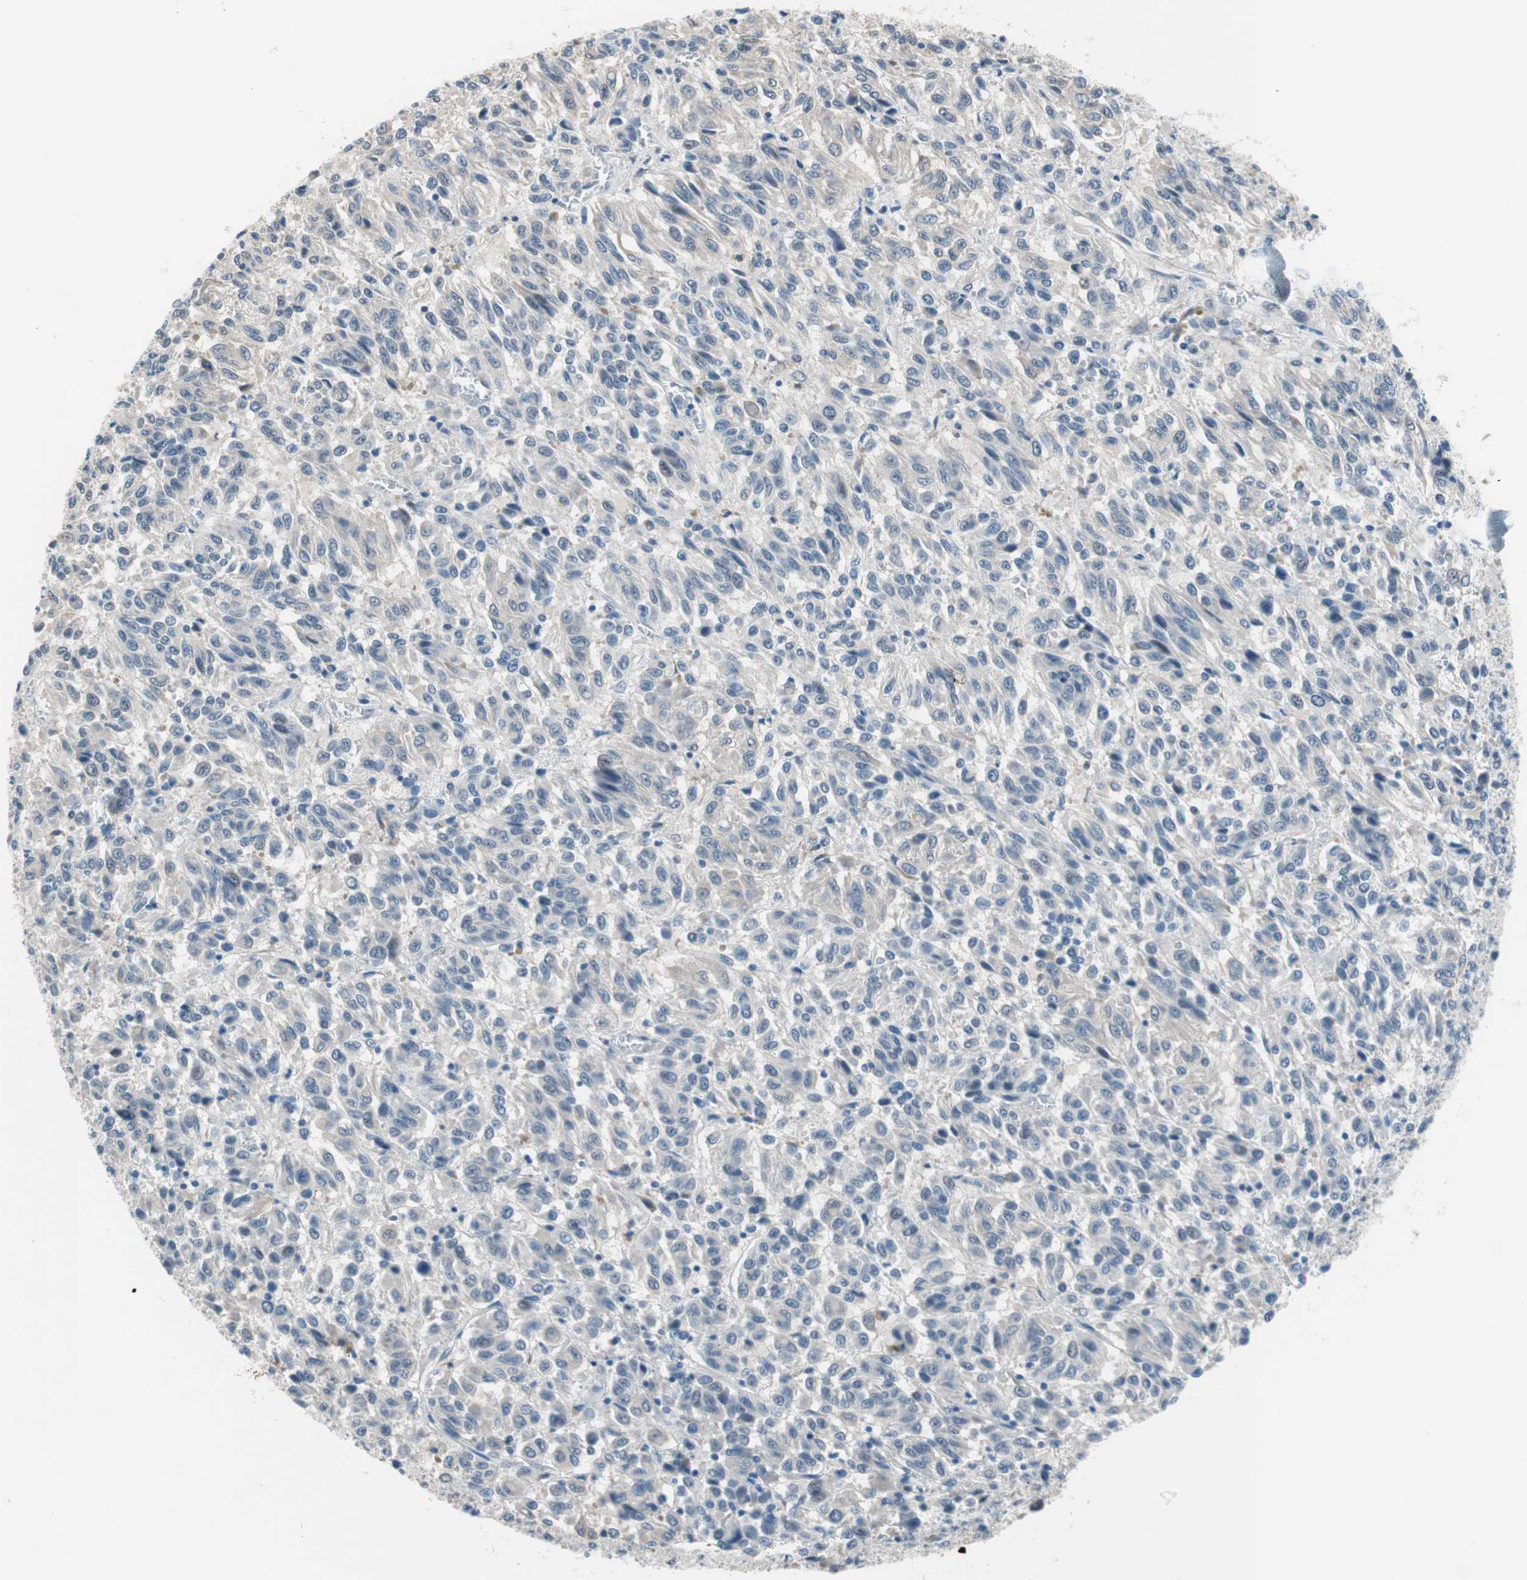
{"staining": {"intensity": "negative", "quantity": "none", "location": "none"}, "tissue": "melanoma", "cell_type": "Tumor cells", "image_type": "cancer", "snomed": [{"axis": "morphology", "description": "Malignant melanoma, Metastatic site"}, {"axis": "topography", "description": "Lung"}], "caption": "Protein analysis of melanoma shows no significant expression in tumor cells.", "gene": "GRHL1", "patient": {"sex": "male", "age": 64}}